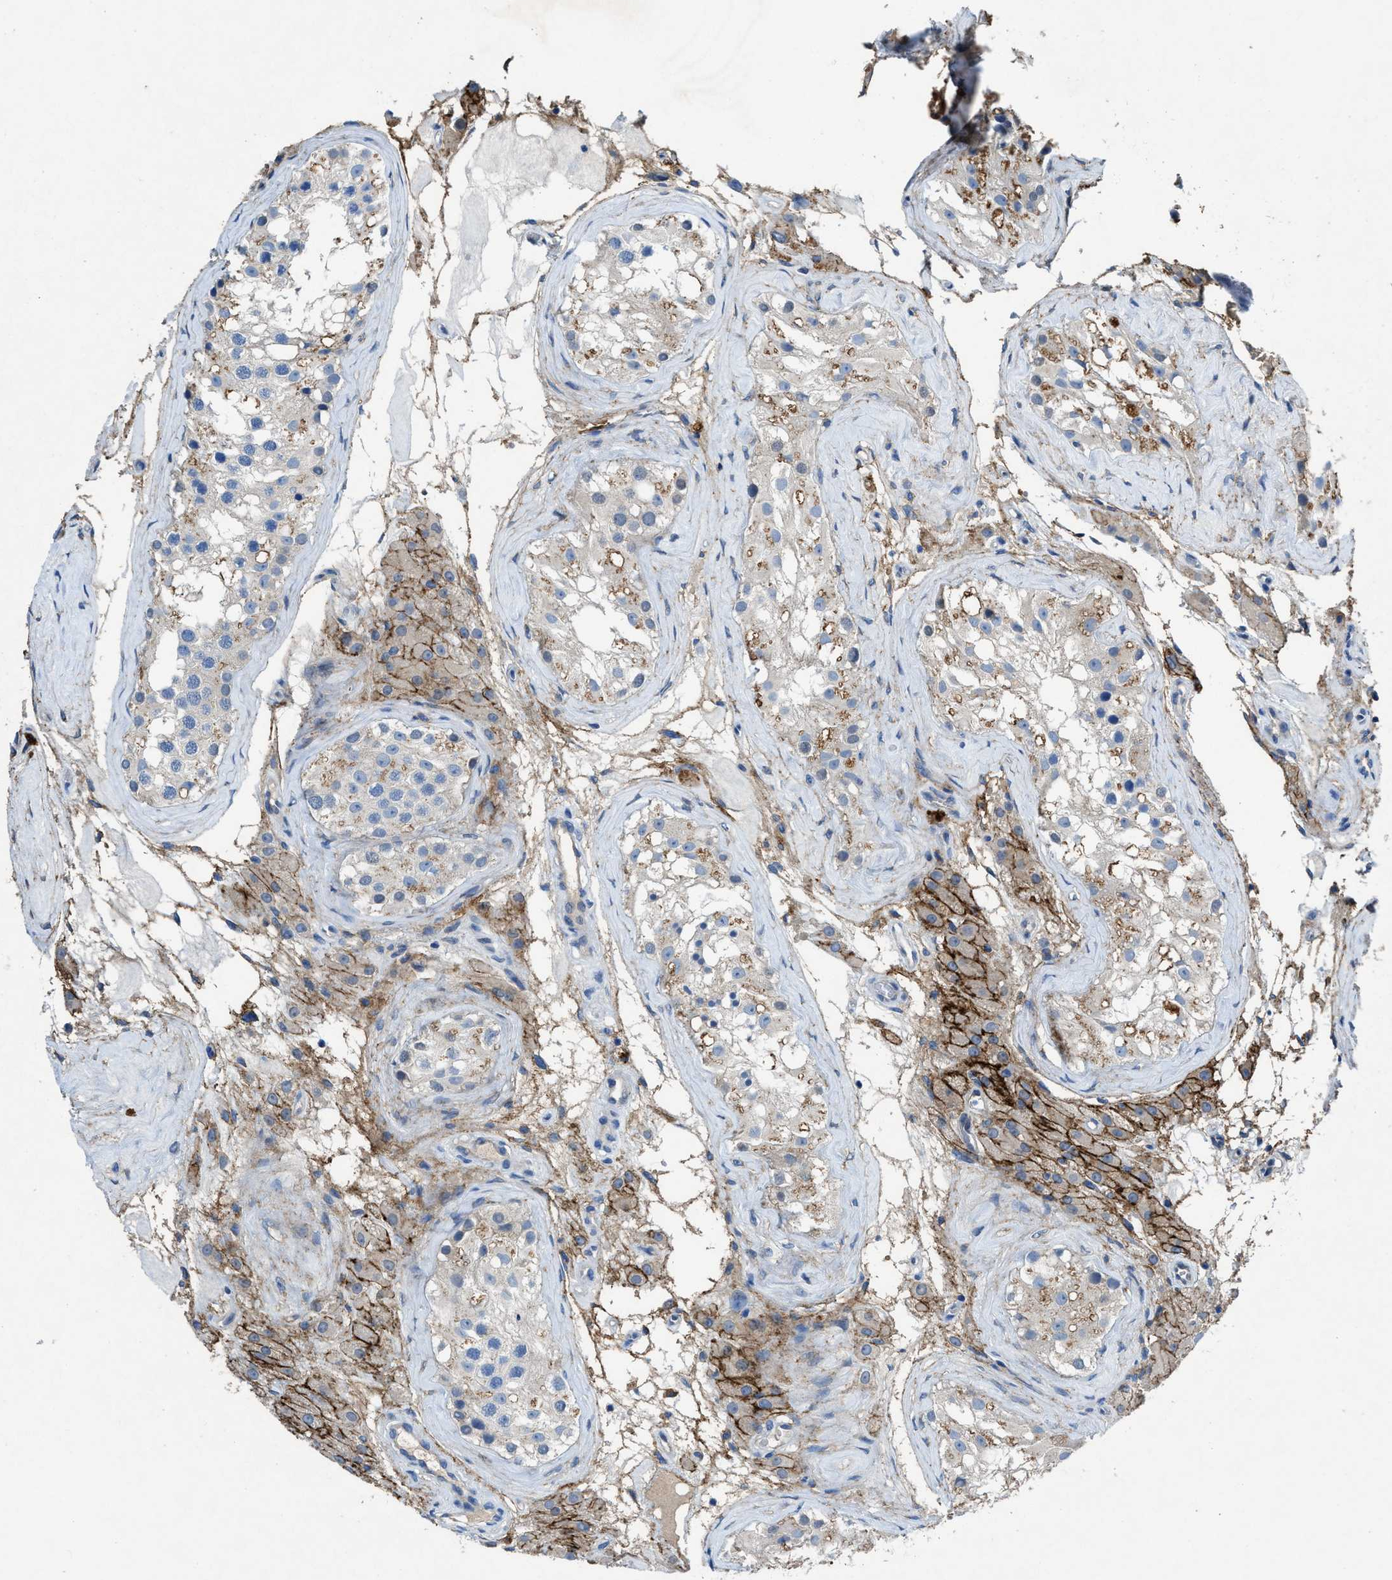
{"staining": {"intensity": "negative", "quantity": "none", "location": "none"}, "tissue": "testis", "cell_type": "Cells in seminiferous ducts", "image_type": "normal", "snomed": [{"axis": "morphology", "description": "Normal tissue, NOS"}, {"axis": "morphology", "description": "Seminoma, NOS"}, {"axis": "topography", "description": "Testis"}], "caption": "Protein analysis of normal testis shows no significant staining in cells in seminiferous ducts.", "gene": "PTGFRN", "patient": {"sex": "male", "age": 71}}